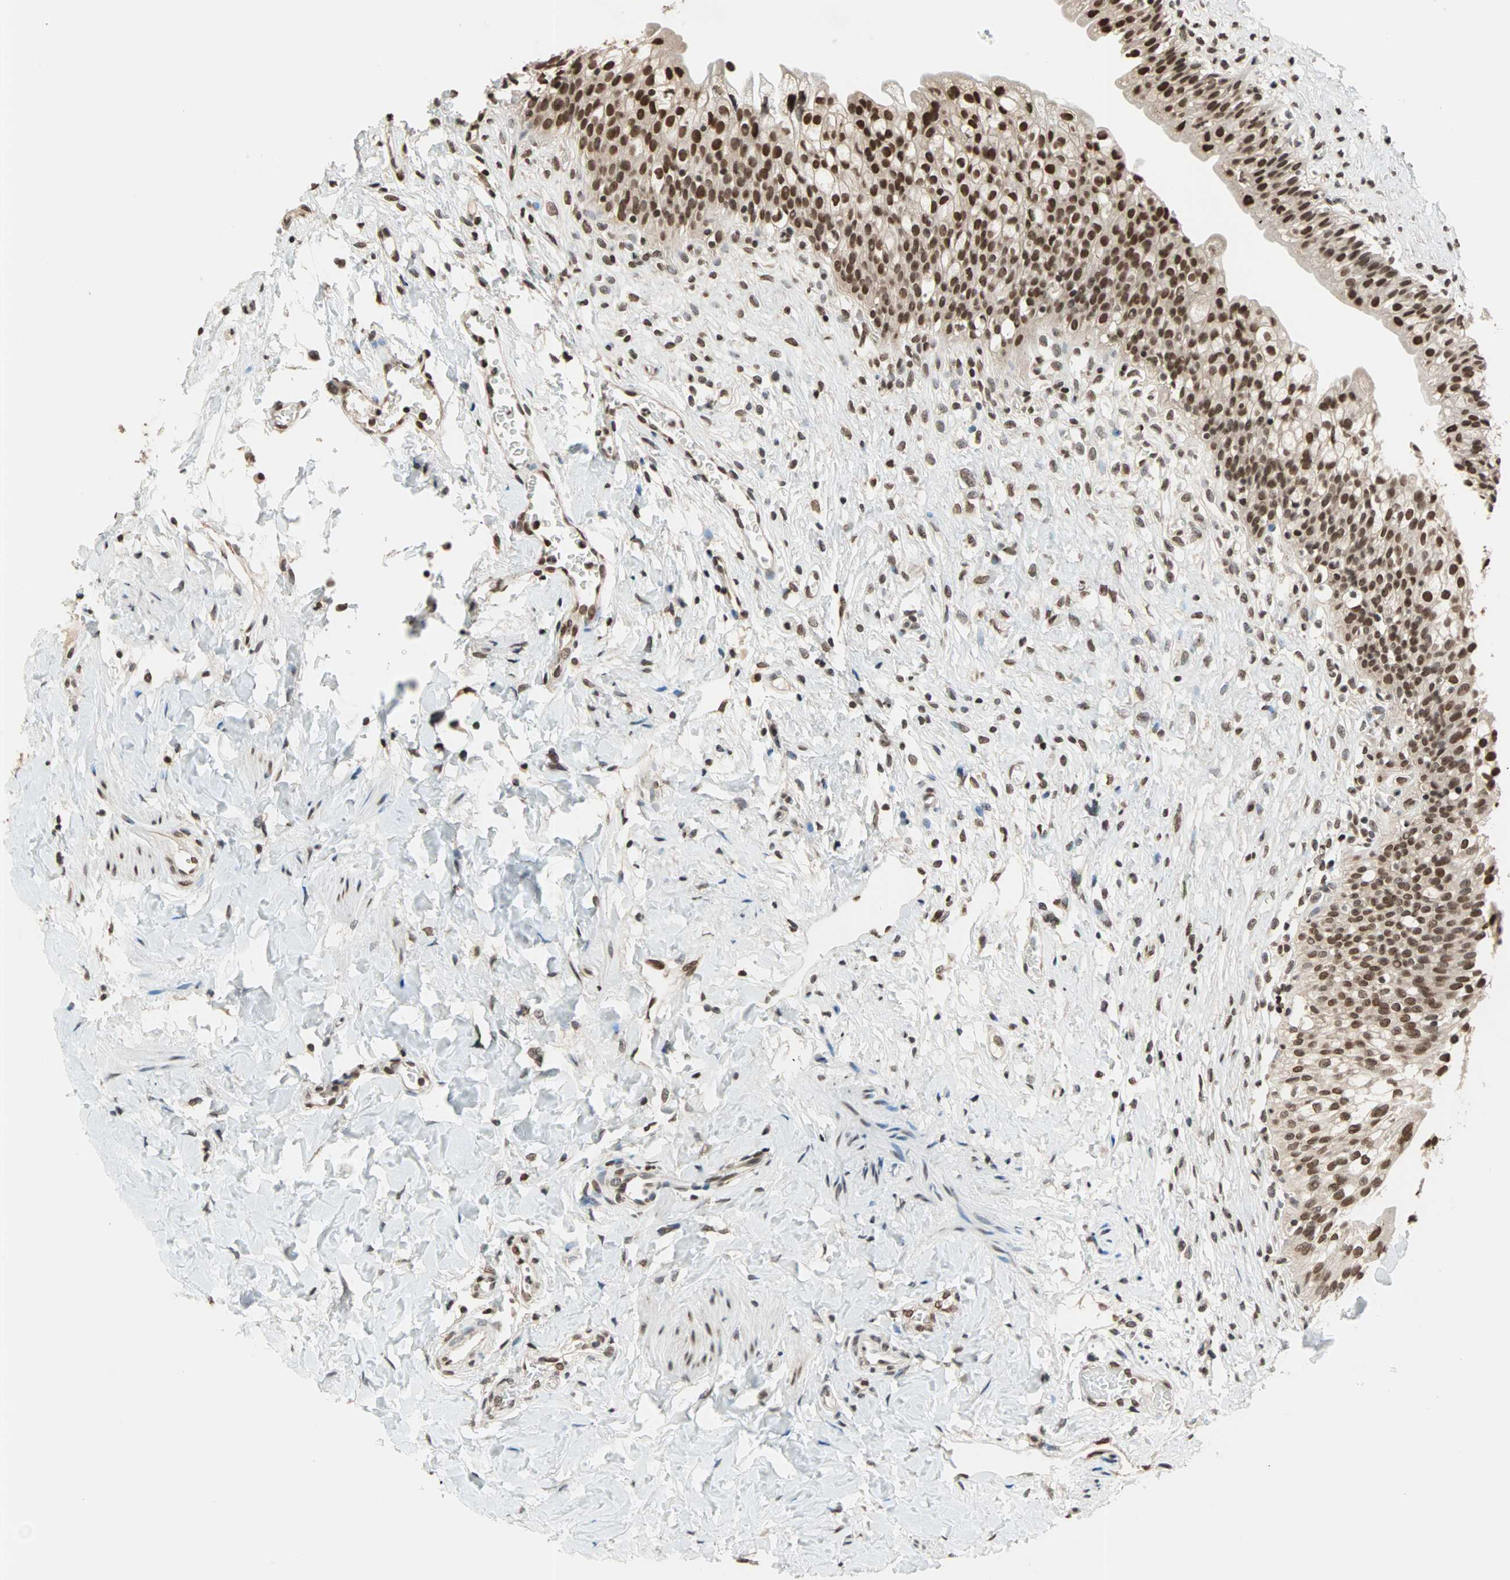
{"staining": {"intensity": "strong", "quantity": ">75%", "location": "nuclear"}, "tissue": "urinary bladder", "cell_type": "Urothelial cells", "image_type": "normal", "snomed": [{"axis": "morphology", "description": "Normal tissue, NOS"}, {"axis": "morphology", "description": "Inflammation, NOS"}, {"axis": "topography", "description": "Urinary bladder"}], "caption": "Immunohistochemistry (IHC) photomicrograph of unremarkable human urinary bladder stained for a protein (brown), which reveals high levels of strong nuclear positivity in about >75% of urothelial cells.", "gene": "DAZAP1", "patient": {"sex": "female", "age": 80}}